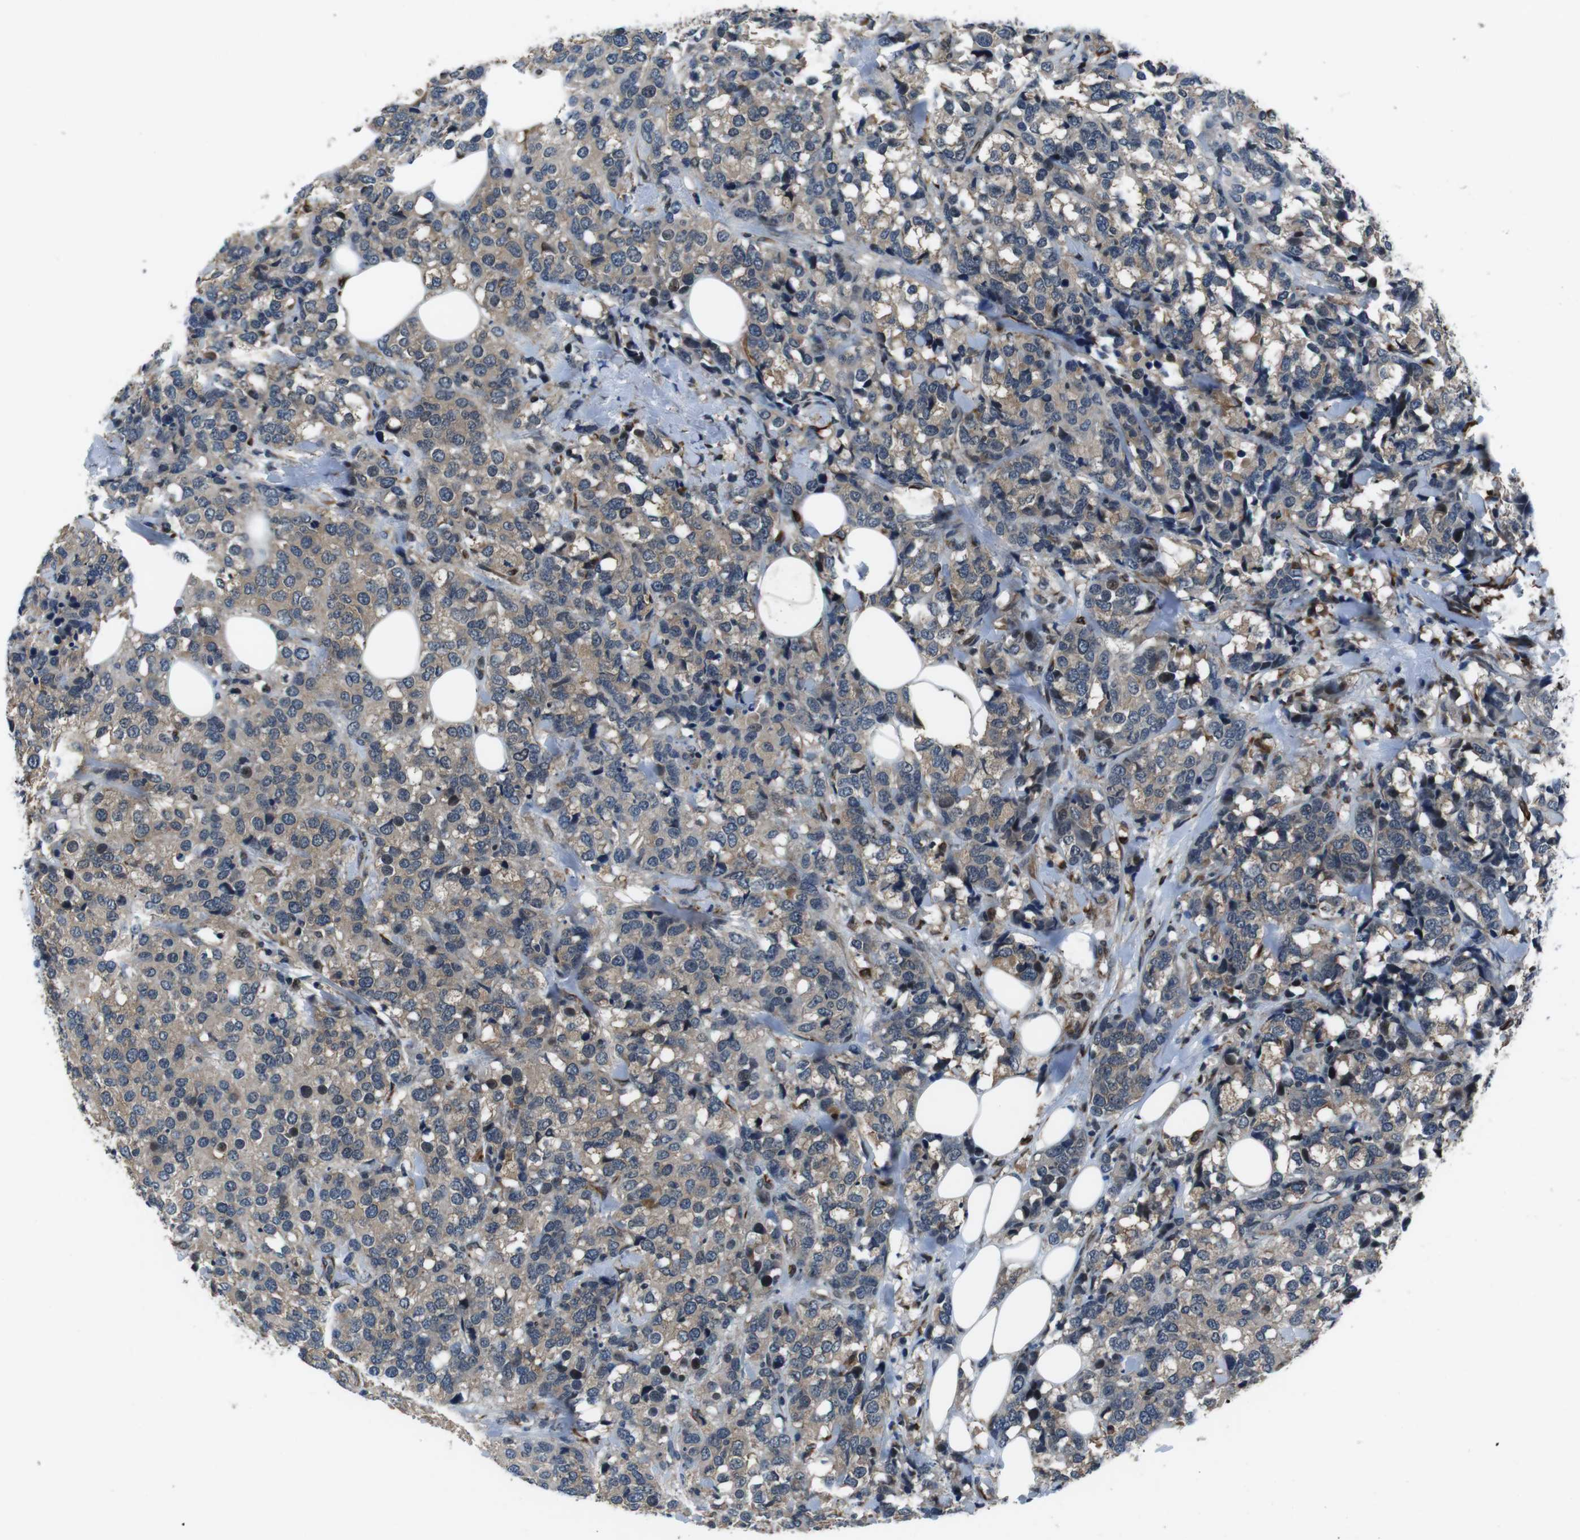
{"staining": {"intensity": "weak", "quantity": "<25%", "location": "cytoplasmic/membranous"}, "tissue": "breast cancer", "cell_type": "Tumor cells", "image_type": "cancer", "snomed": [{"axis": "morphology", "description": "Lobular carcinoma"}, {"axis": "topography", "description": "Breast"}], "caption": "DAB (3,3'-diaminobenzidine) immunohistochemical staining of breast cancer shows no significant staining in tumor cells.", "gene": "LRRC49", "patient": {"sex": "female", "age": 59}}